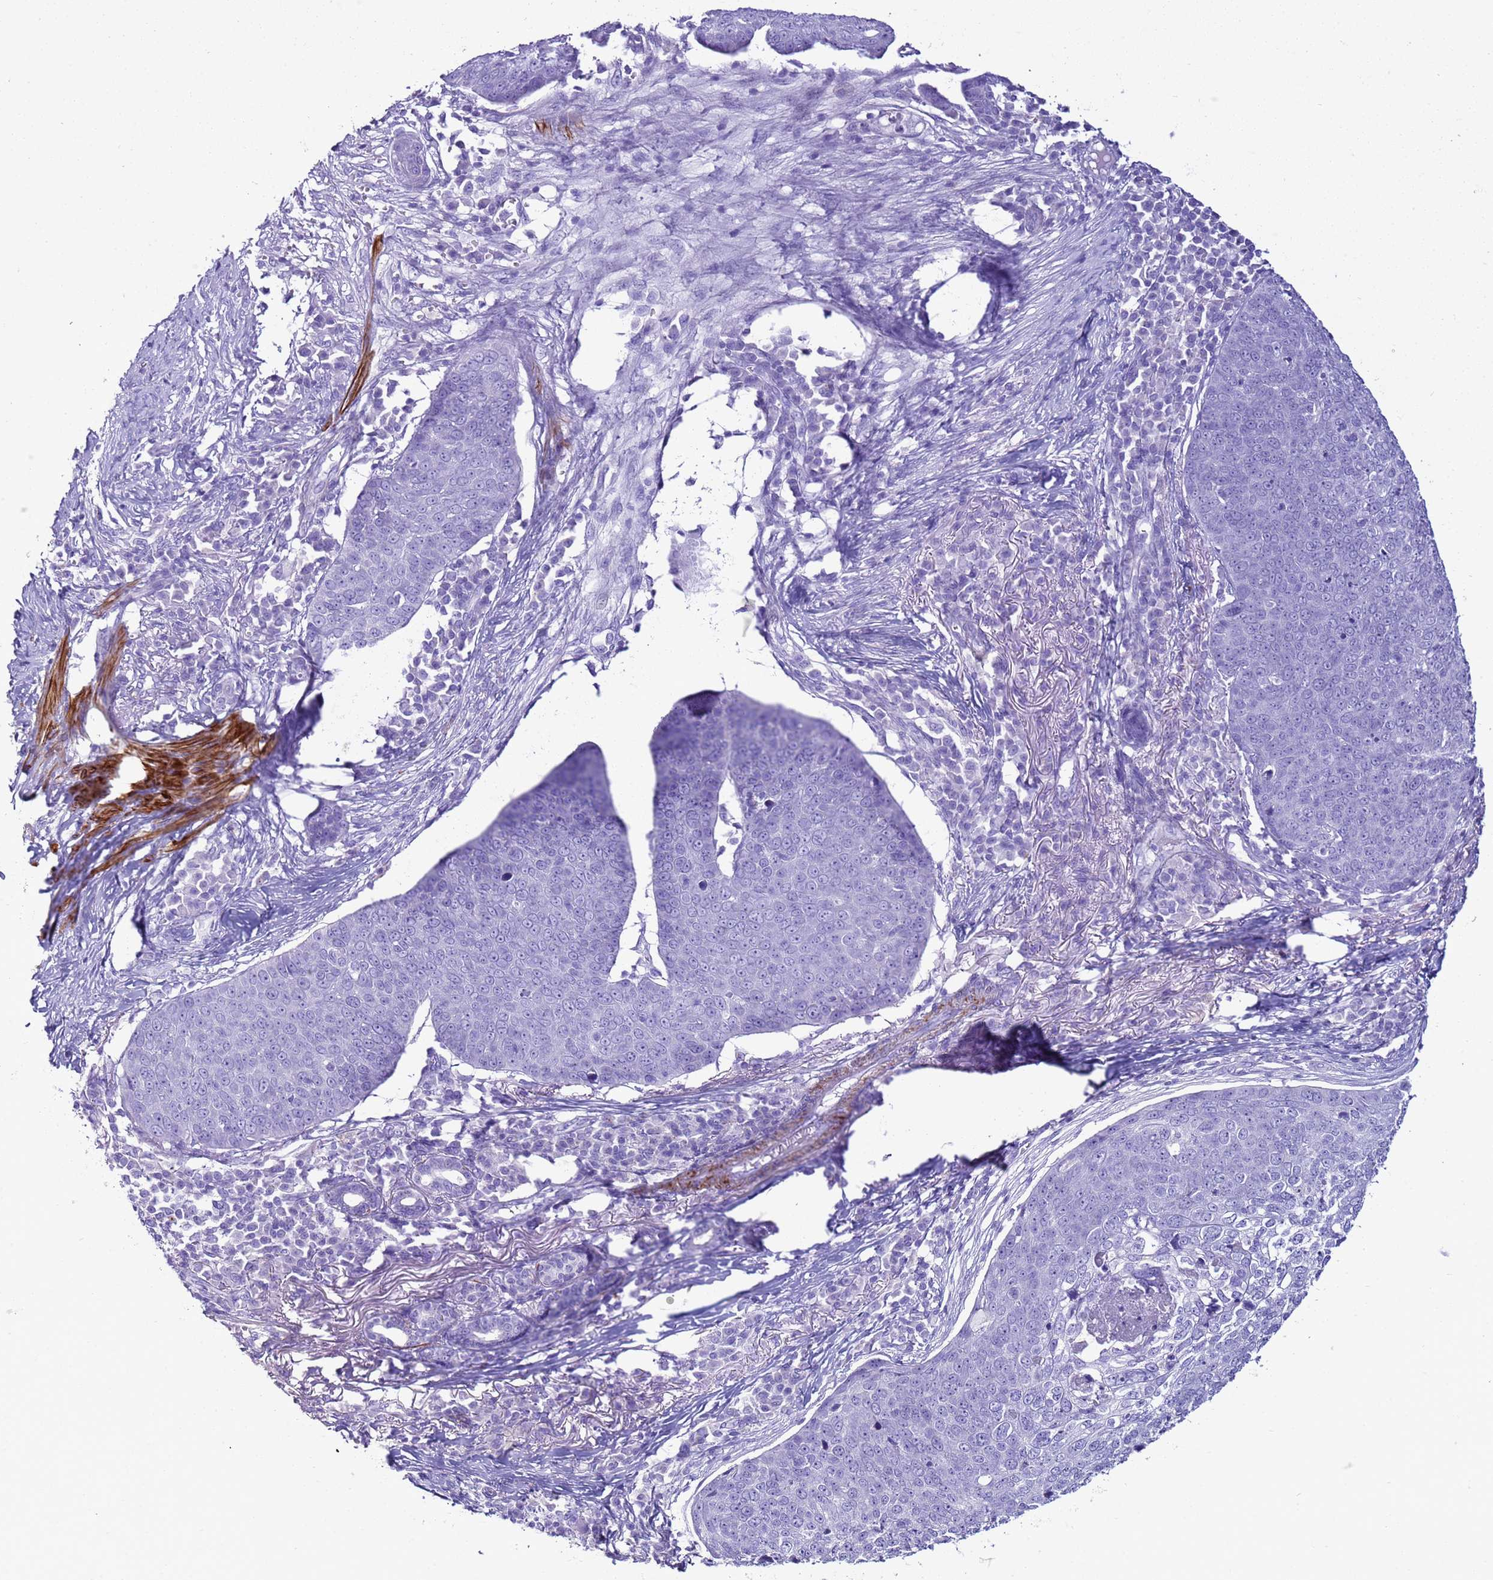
{"staining": {"intensity": "negative", "quantity": "none", "location": "none"}, "tissue": "skin cancer", "cell_type": "Tumor cells", "image_type": "cancer", "snomed": [{"axis": "morphology", "description": "Squamous cell carcinoma, NOS"}, {"axis": "topography", "description": "Skin"}], "caption": "A high-resolution photomicrograph shows immunohistochemistry staining of skin cancer, which displays no significant expression in tumor cells.", "gene": "LCMT1", "patient": {"sex": "male", "age": 71}}